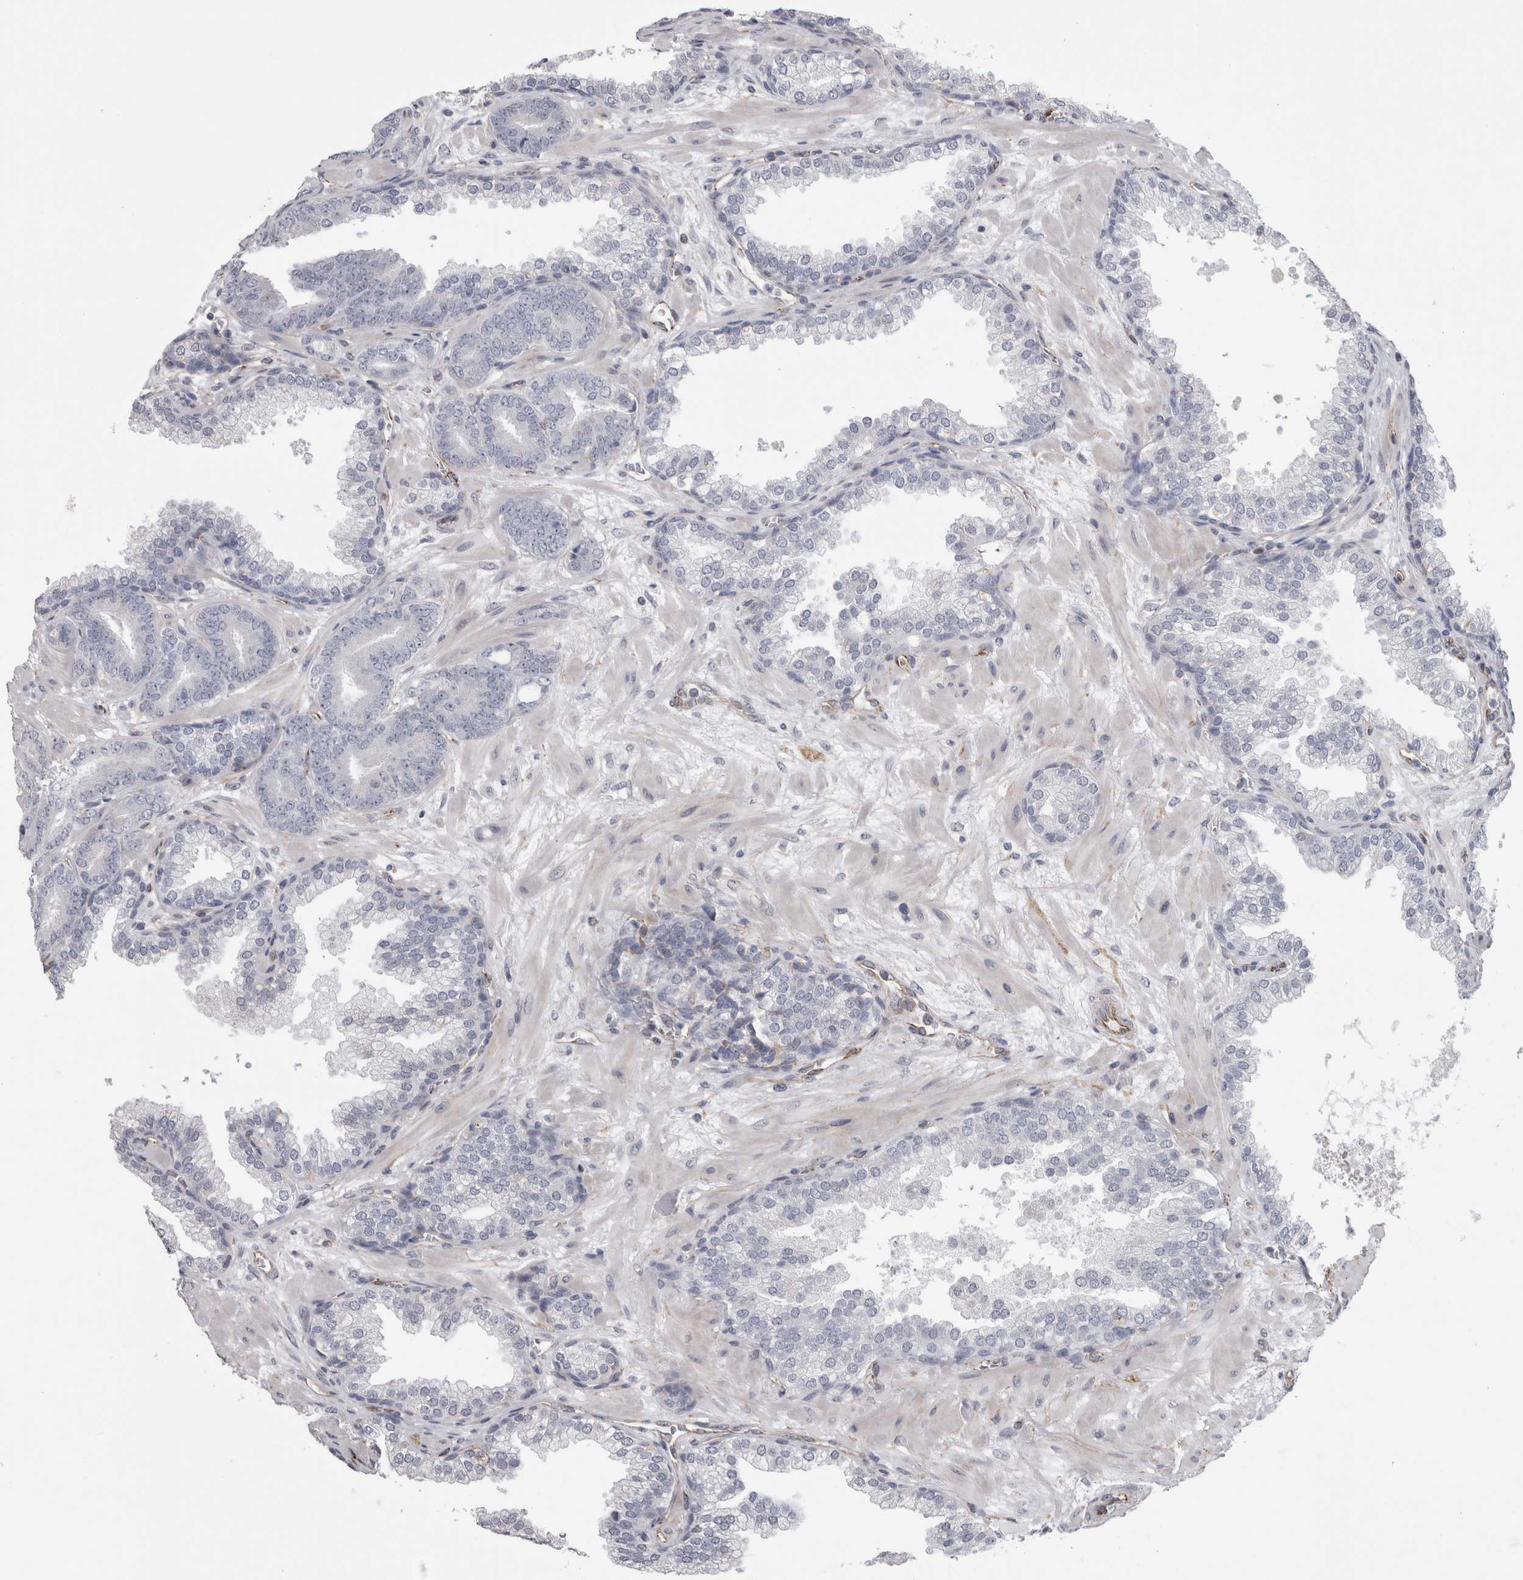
{"staining": {"intensity": "negative", "quantity": "none", "location": "none"}, "tissue": "prostate cancer", "cell_type": "Tumor cells", "image_type": "cancer", "snomed": [{"axis": "morphology", "description": "Adenocarcinoma, Low grade"}, {"axis": "topography", "description": "Prostate"}], "caption": "Immunohistochemistry (IHC) of prostate cancer (adenocarcinoma (low-grade)) reveals no staining in tumor cells. Nuclei are stained in blue.", "gene": "ACOT7", "patient": {"sex": "male", "age": 62}}